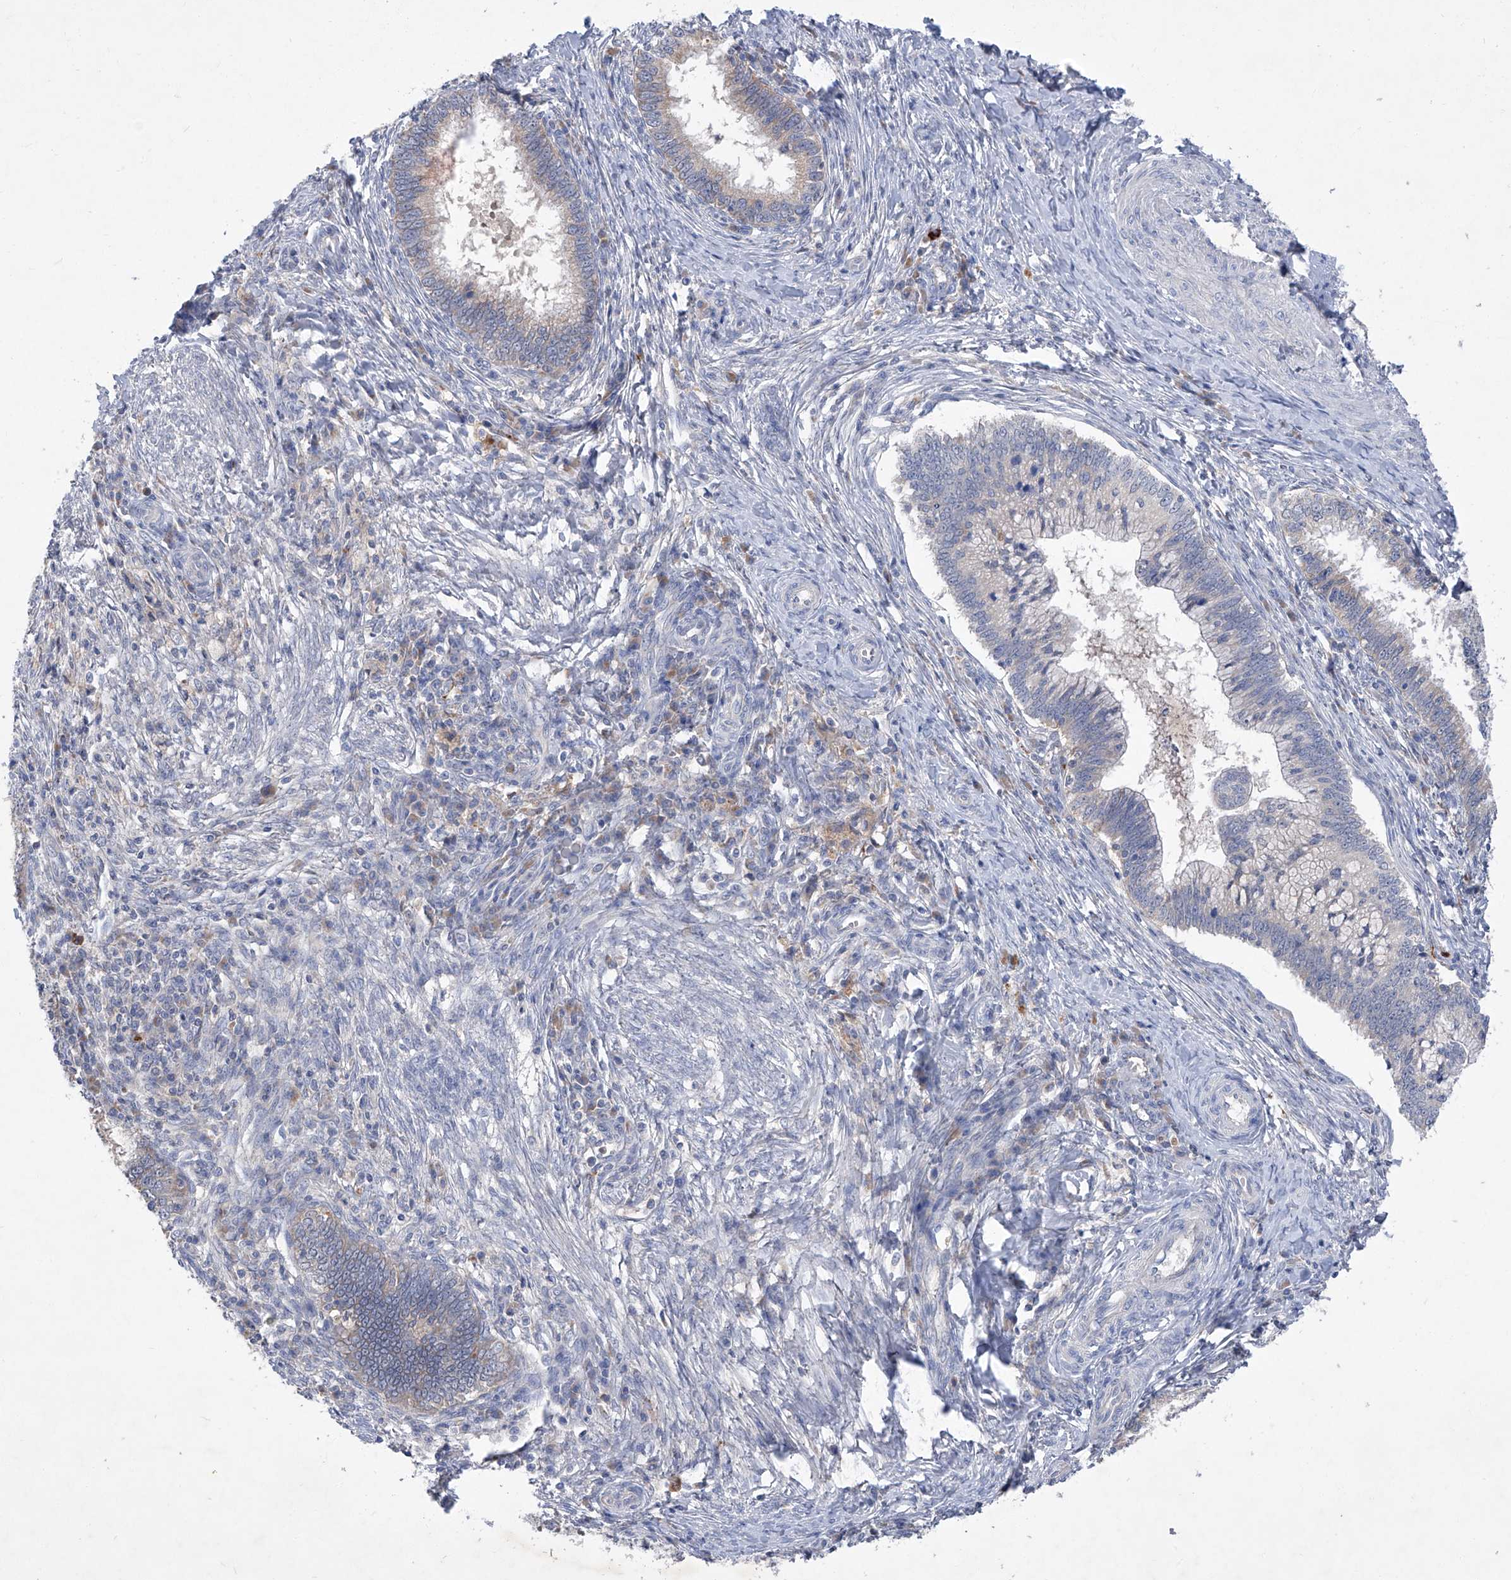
{"staining": {"intensity": "weak", "quantity": "25%-75%", "location": "cytoplasmic/membranous"}, "tissue": "cervical cancer", "cell_type": "Tumor cells", "image_type": "cancer", "snomed": [{"axis": "morphology", "description": "Adenocarcinoma, NOS"}, {"axis": "topography", "description": "Cervix"}], "caption": "Tumor cells demonstrate weak cytoplasmic/membranous positivity in about 25%-75% of cells in cervical cancer.", "gene": "SBK2", "patient": {"sex": "female", "age": 36}}